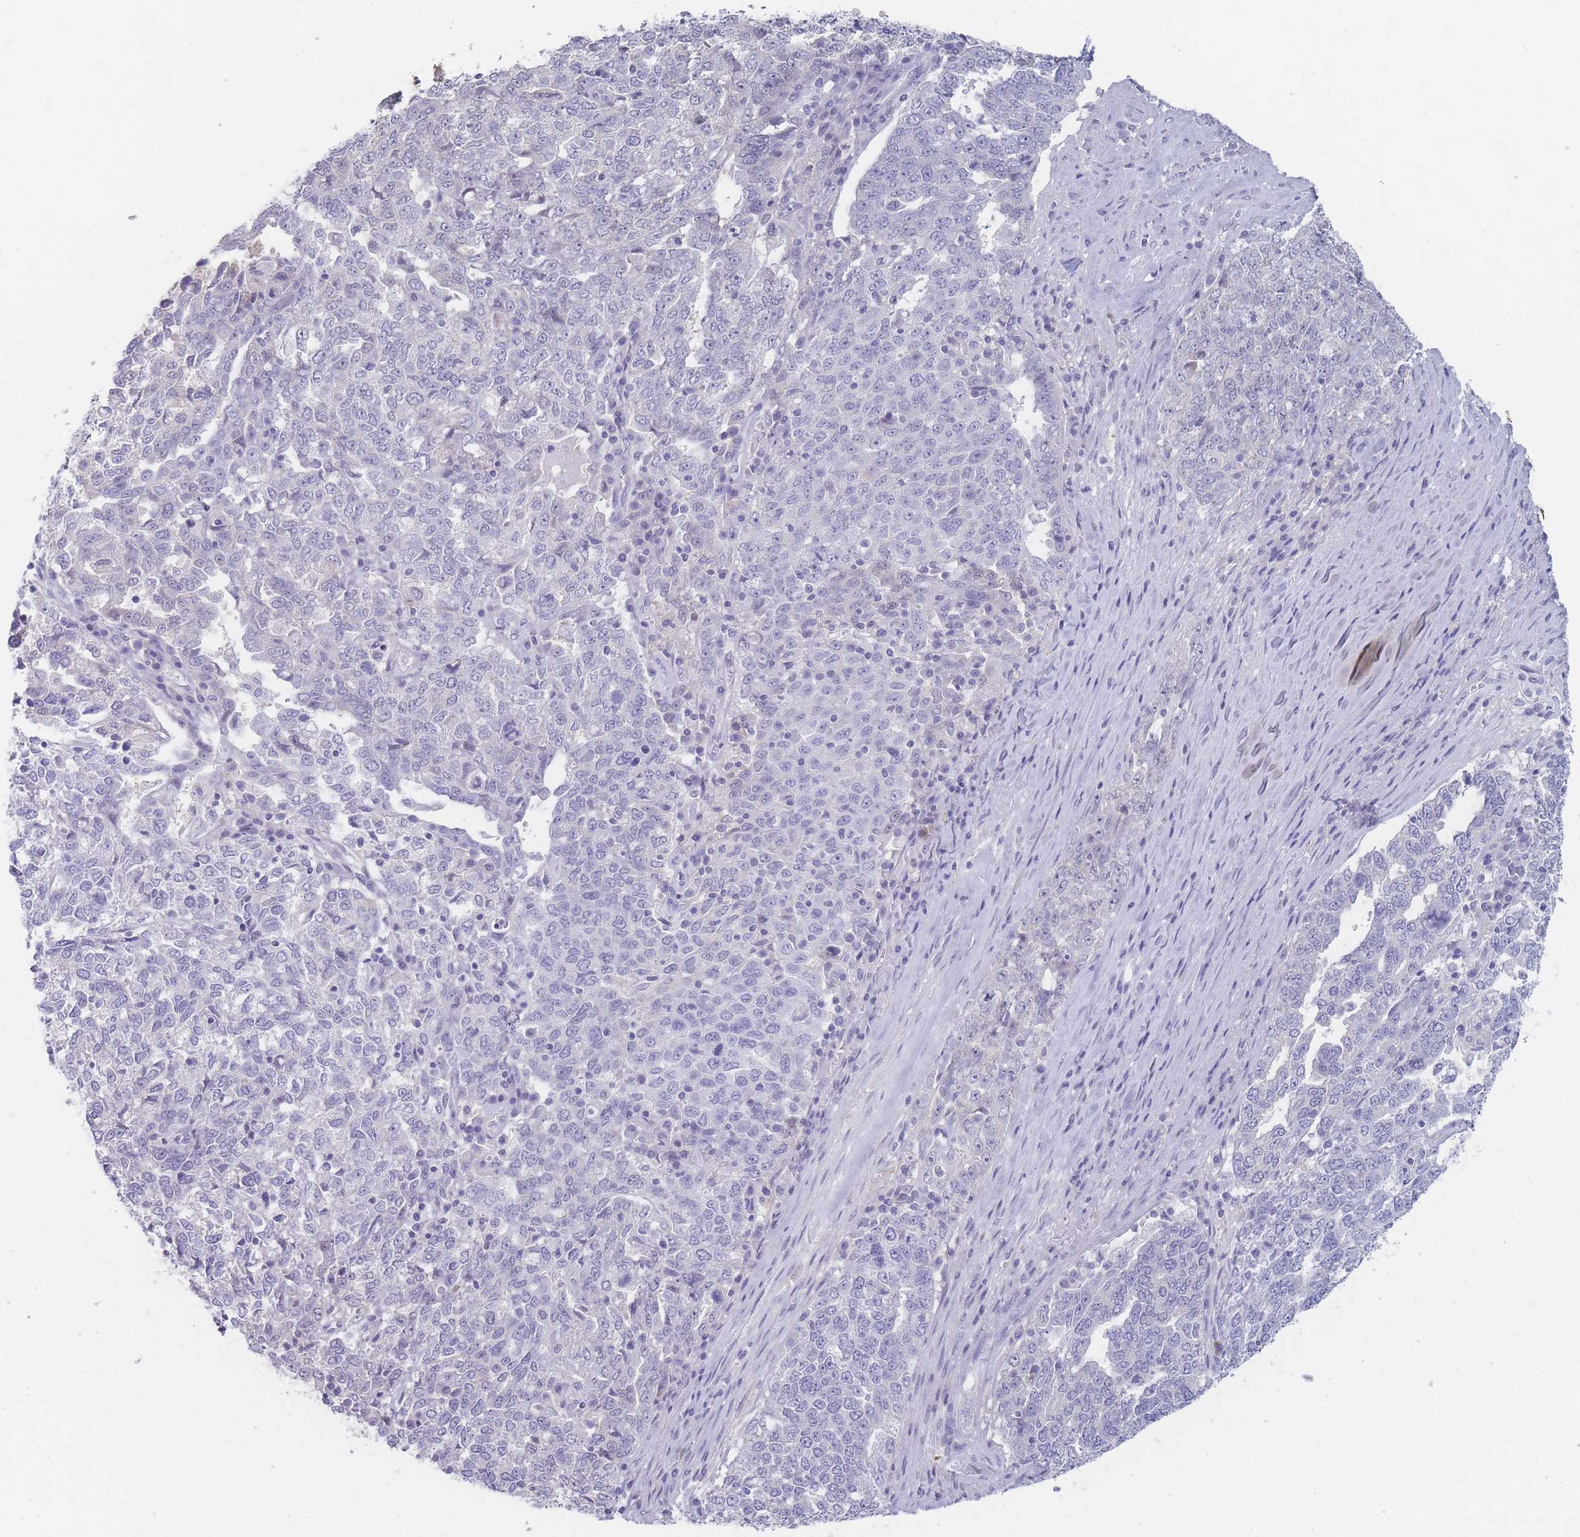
{"staining": {"intensity": "negative", "quantity": "none", "location": "none"}, "tissue": "ovarian cancer", "cell_type": "Tumor cells", "image_type": "cancer", "snomed": [{"axis": "morphology", "description": "Carcinoma, endometroid"}, {"axis": "topography", "description": "Ovary"}], "caption": "Tumor cells show no significant expression in endometroid carcinoma (ovarian).", "gene": "CYP51A1", "patient": {"sex": "female", "age": 62}}